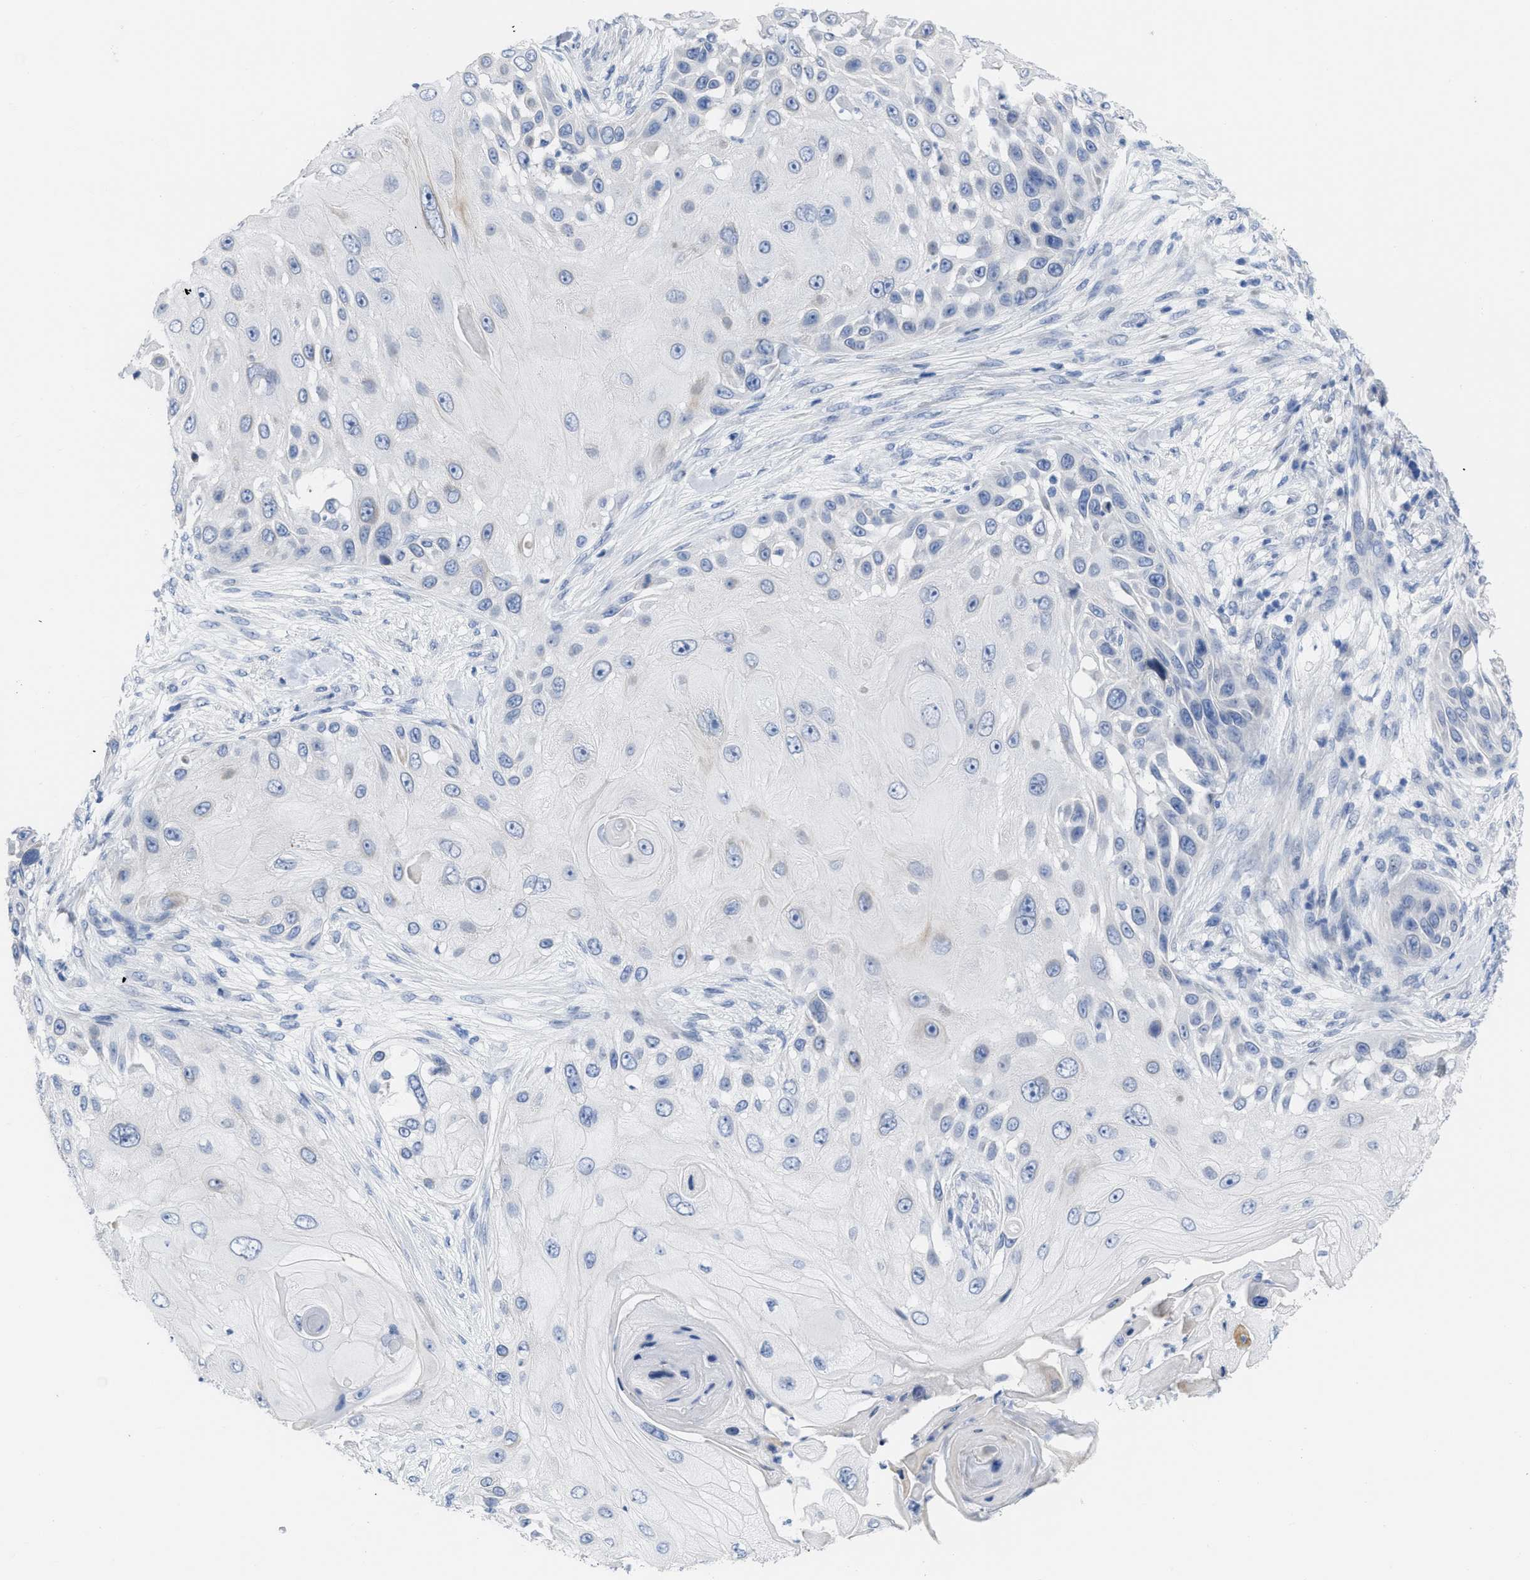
{"staining": {"intensity": "negative", "quantity": "none", "location": "none"}, "tissue": "skin cancer", "cell_type": "Tumor cells", "image_type": "cancer", "snomed": [{"axis": "morphology", "description": "Squamous cell carcinoma, NOS"}, {"axis": "topography", "description": "Skin"}], "caption": "Tumor cells show no significant expression in skin cancer.", "gene": "ACKR1", "patient": {"sex": "female", "age": 44}}